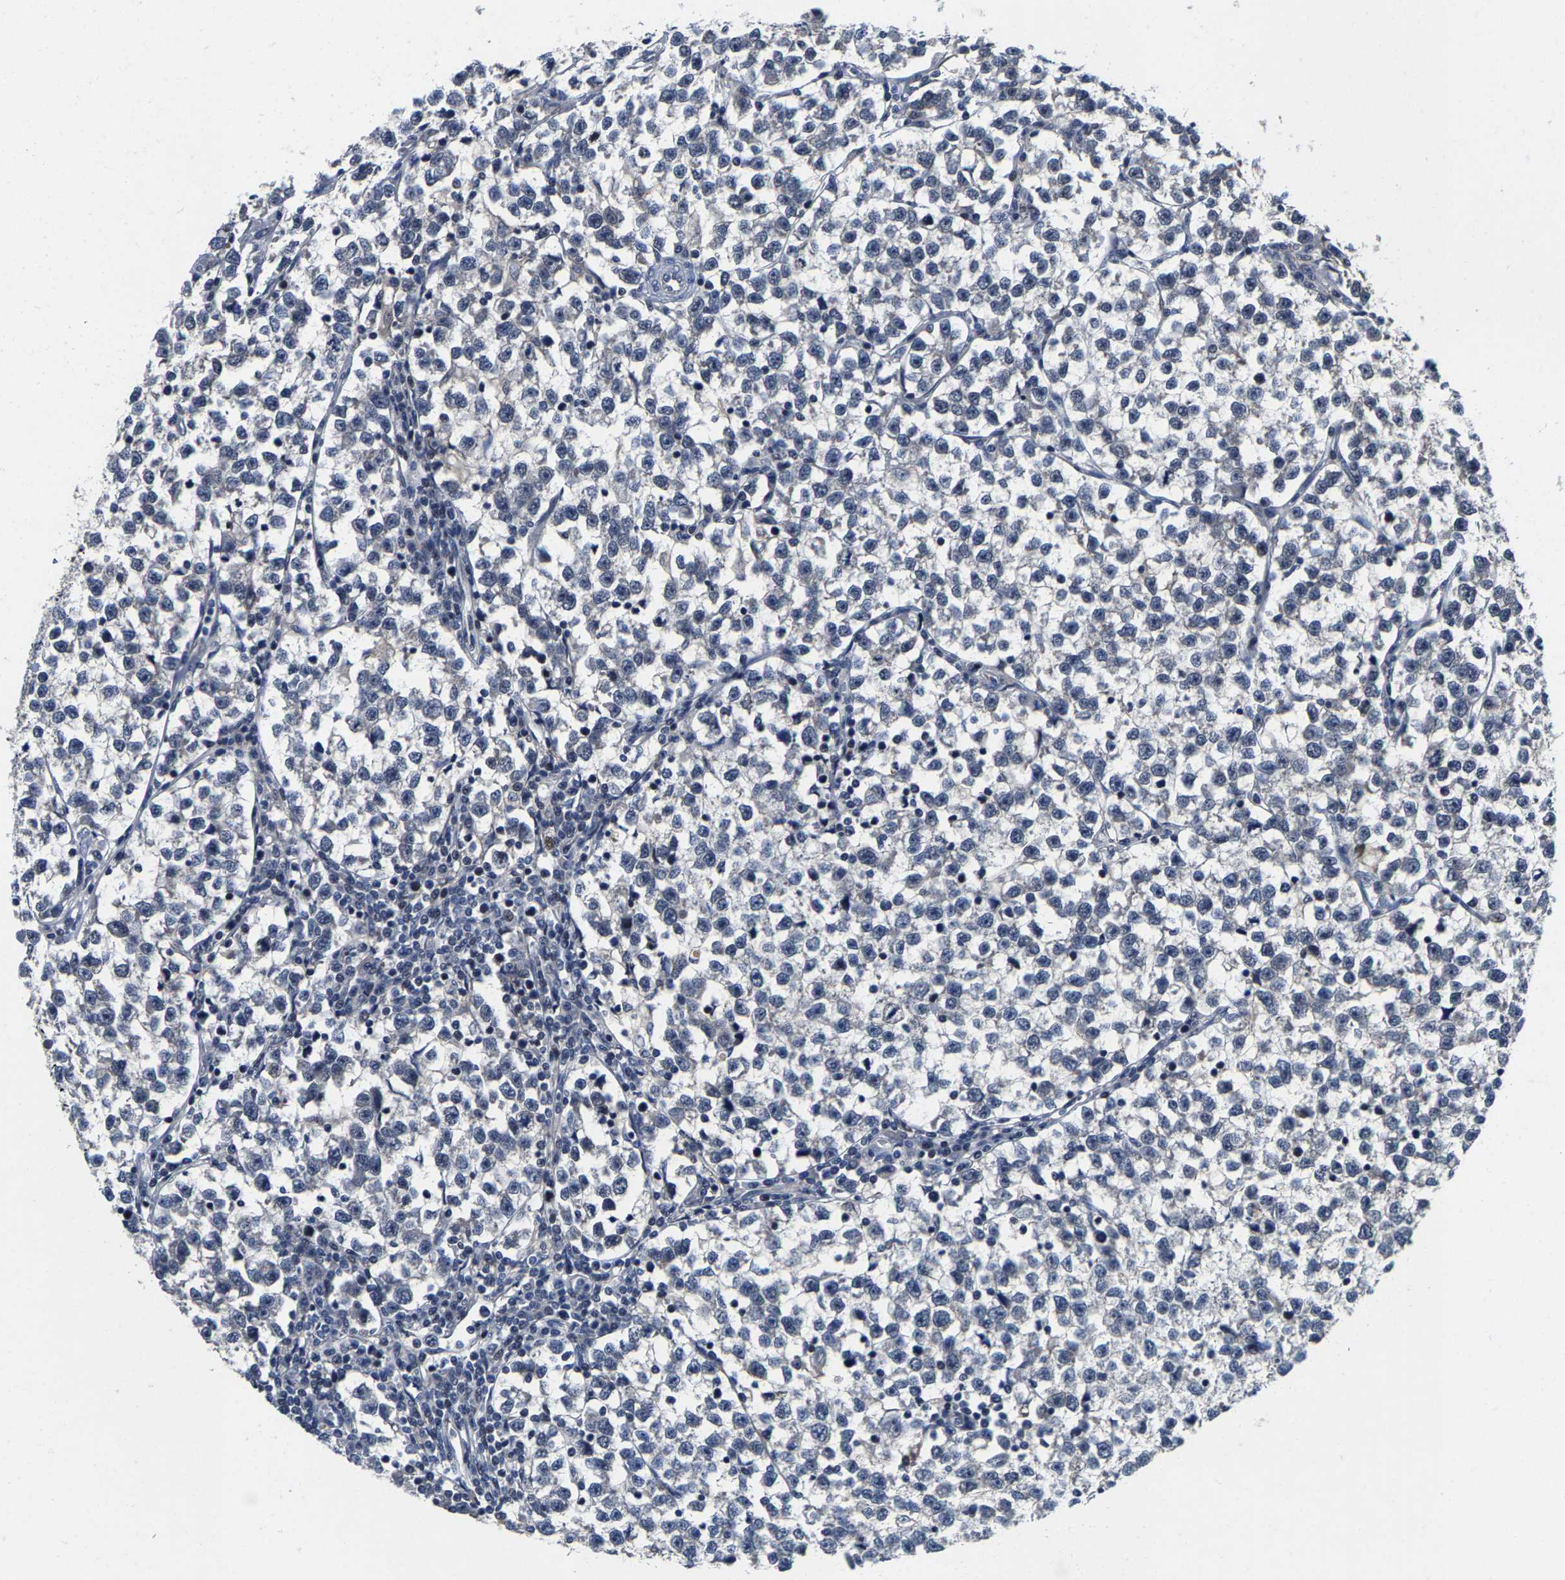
{"staining": {"intensity": "negative", "quantity": "none", "location": "none"}, "tissue": "testis cancer", "cell_type": "Tumor cells", "image_type": "cancer", "snomed": [{"axis": "morphology", "description": "Normal tissue, NOS"}, {"axis": "morphology", "description": "Seminoma, NOS"}, {"axis": "topography", "description": "Testis"}], "caption": "A photomicrograph of human seminoma (testis) is negative for staining in tumor cells. The staining was performed using DAB to visualize the protein expression in brown, while the nuclei were stained in blue with hematoxylin (Magnification: 20x).", "gene": "GTPBP10", "patient": {"sex": "male", "age": 43}}